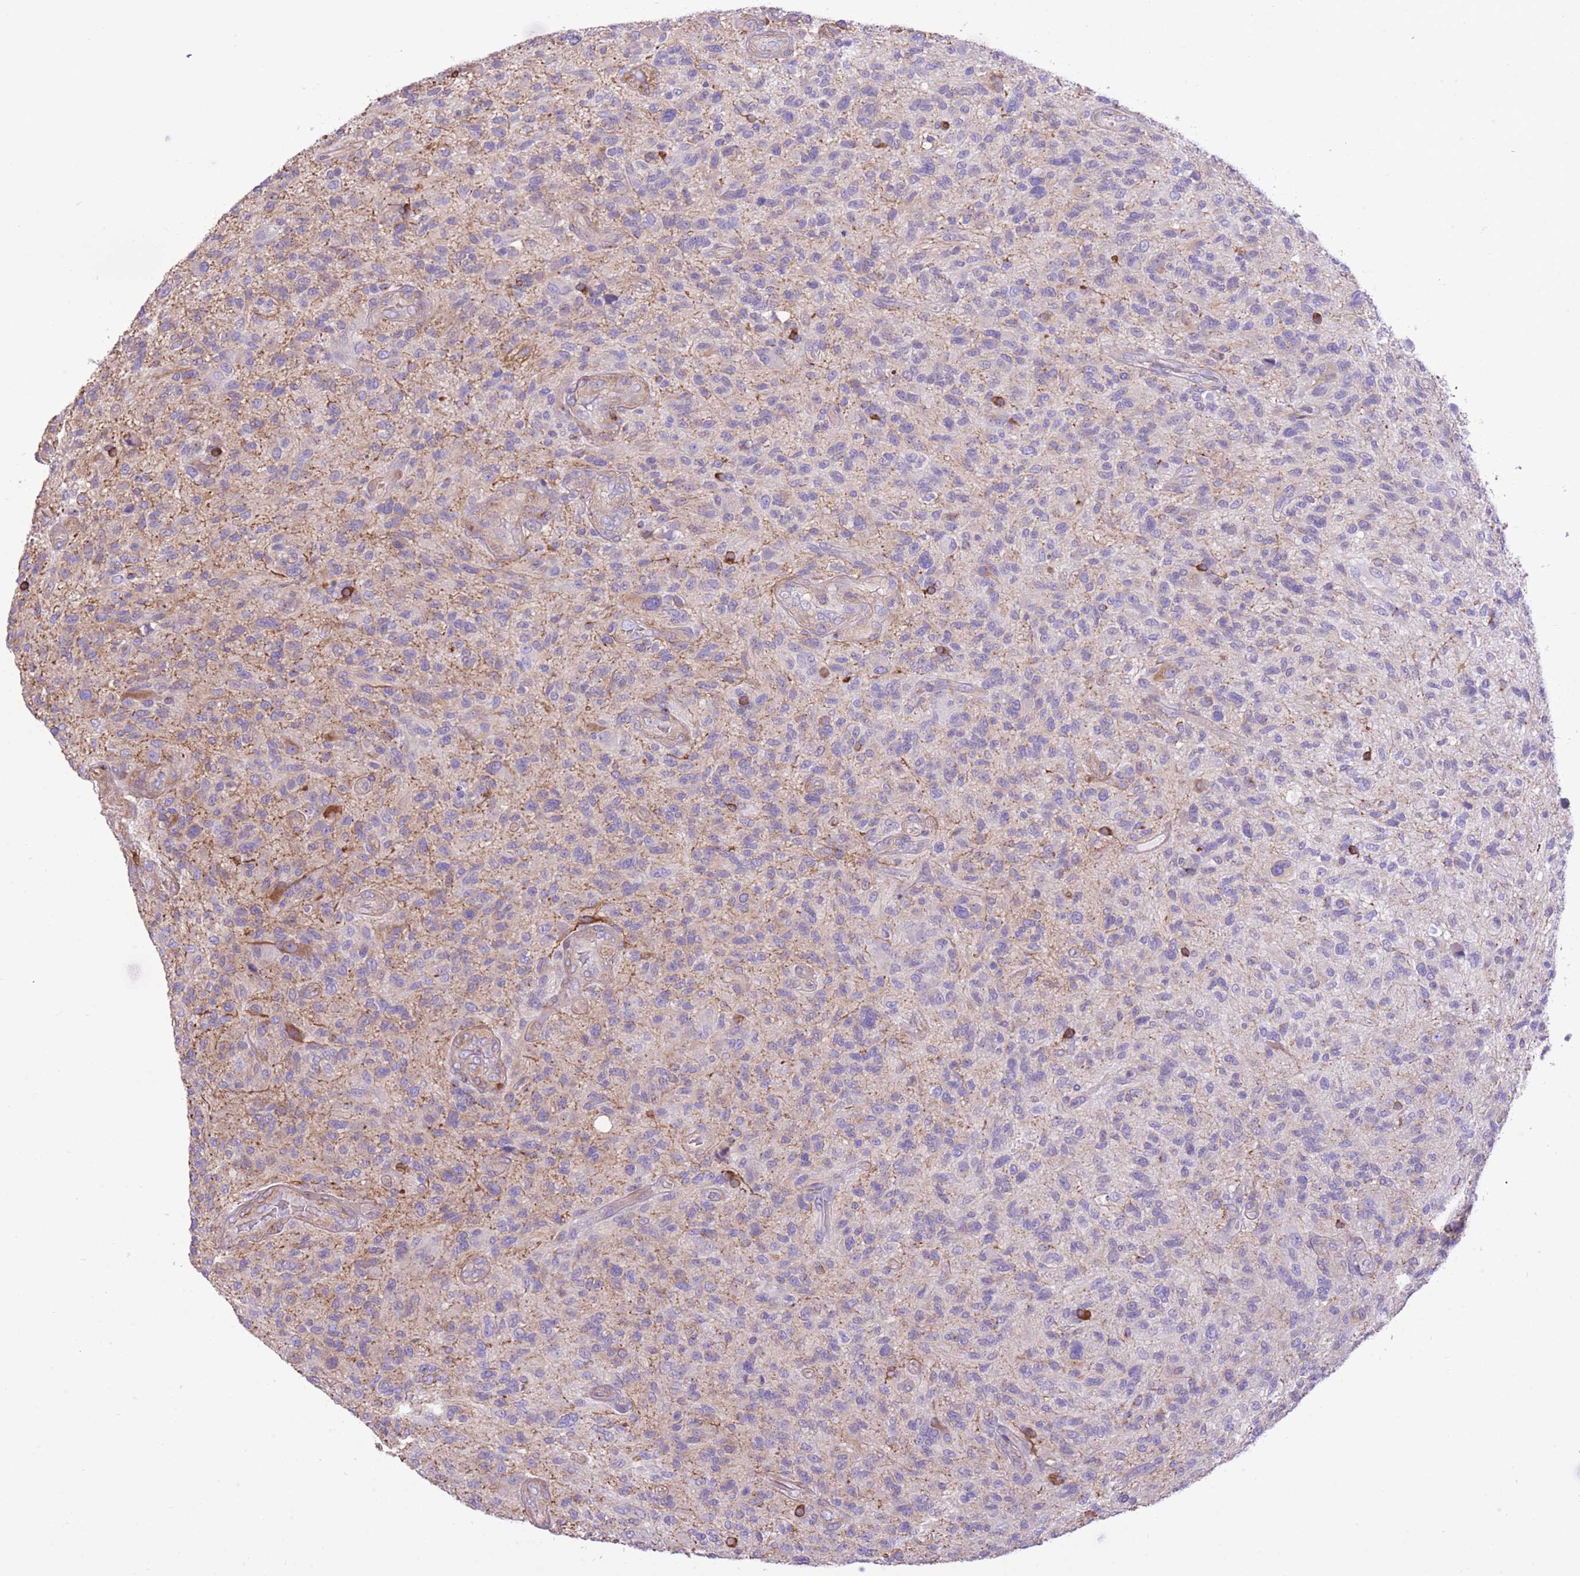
{"staining": {"intensity": "negative", "quantity": "none", "location": "none"}, "tissue": "glioma", "cell_type": "Tumor cells", "image_type": "cancer", "snomed": [{"axis": "morphology", "description": "Glioma, malignant, High grade"}, {"axis": "topography", "description": "Brain"}], "caption": "Immunohistochemistry of high-grade glioma (malignant) displays no positivity in tumor cells.", "gene": "RHOU", "patient": {"sex": "male", "age": 47}}